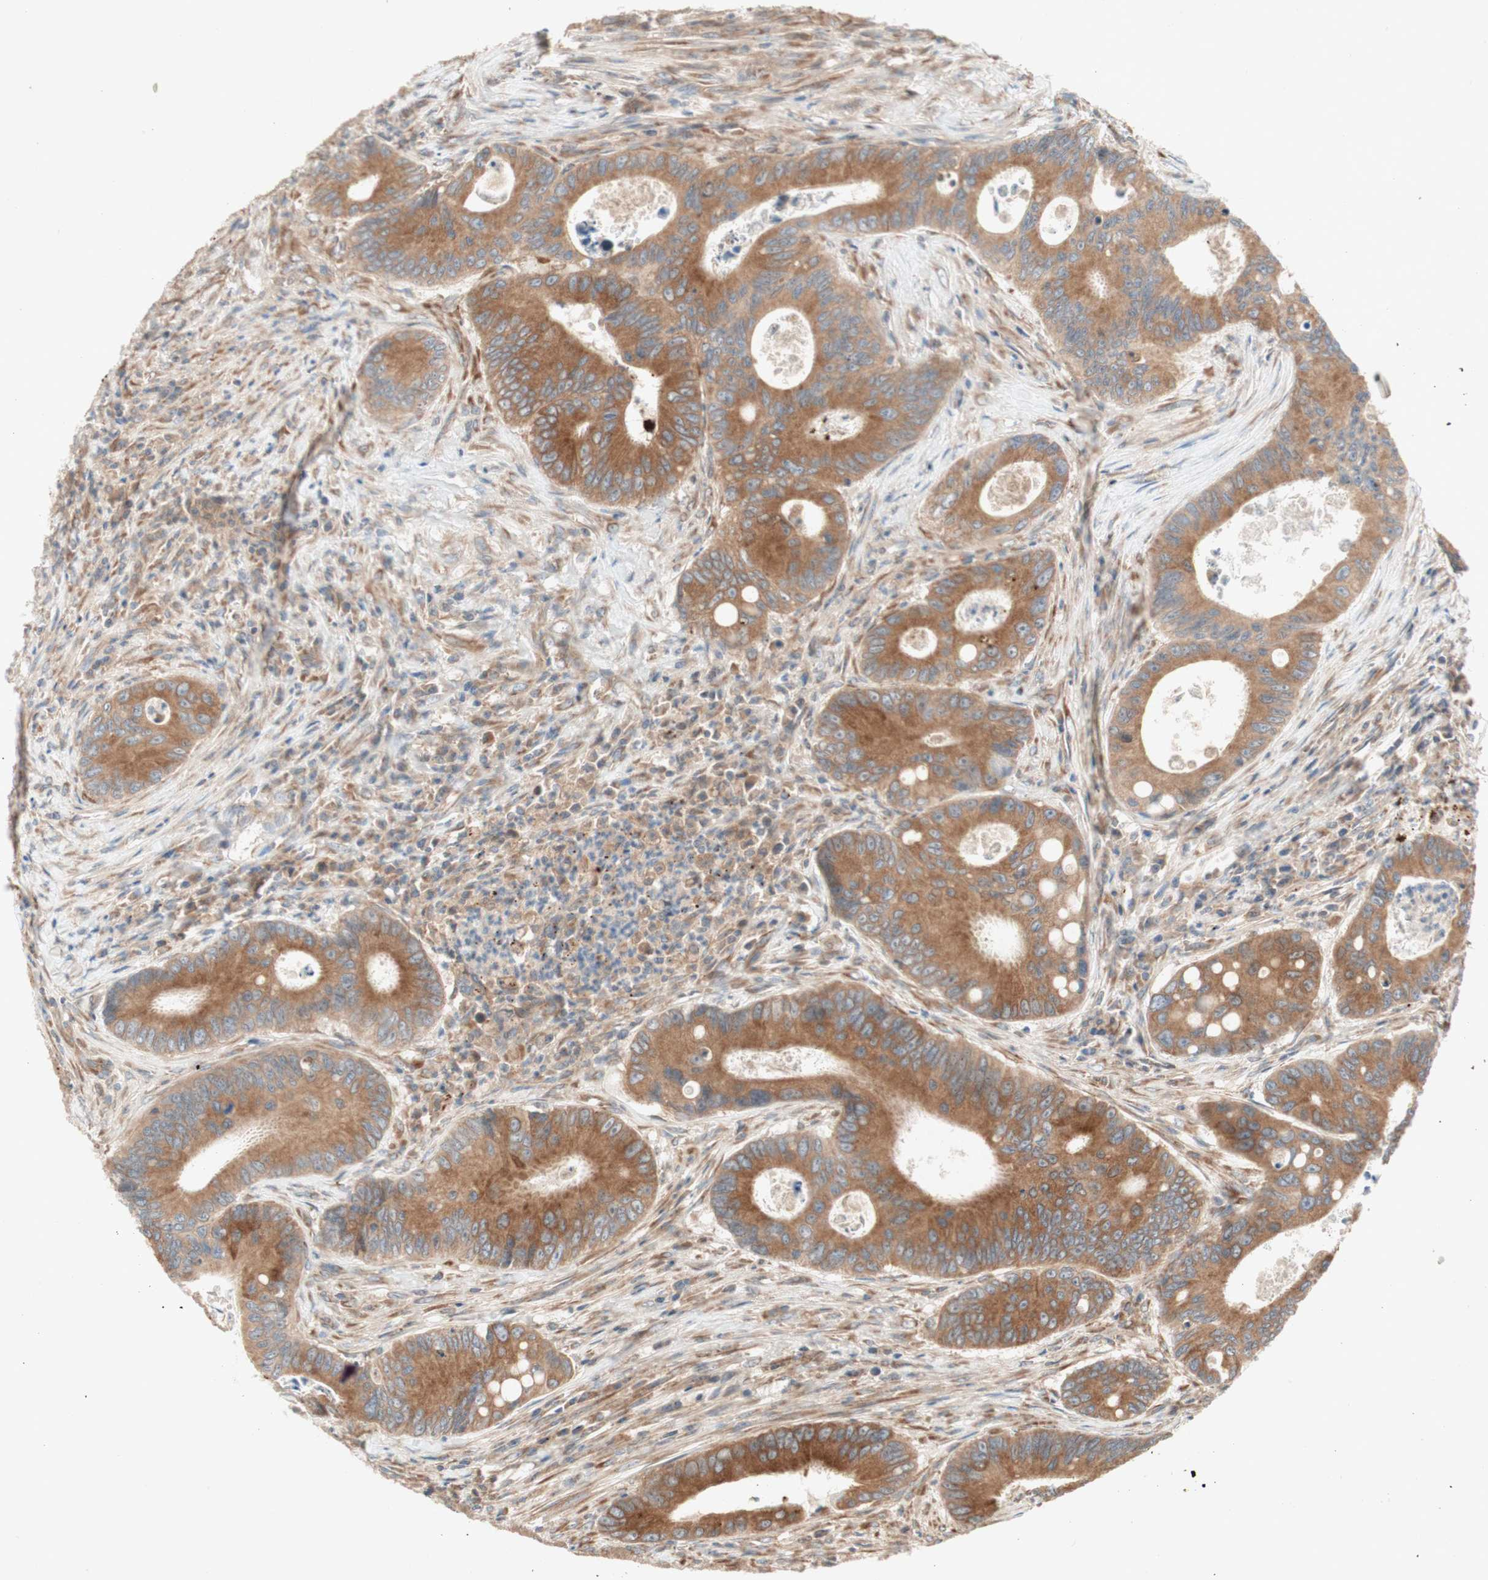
{"staining": {"intensity": "moderate", "quantity": ">75%", "location": "cytoplasmic/membranous"}, "tissue": "colorectal cancer", "cell_type": "Tumor cells", "image_type": "cancer", "snomed": [{"axis": "morphology", "description": "Inflammation, NOS"}, {"axis": "morphology", "description": "Adenocarcinoma, NOS"}, {"axis": "topography", "description": "Colon"}], "caption": "Immunohistochemical staining of colorectal adenocarcinoma reveals medium levels of moderate cytoplasmic/membranous positivity in approximately >75% of tumor cells. The protein is shown in brown color, while the nuclei are stained blue.", "gene": "SOCS2", "patient": {"sex": "male", "age": 72}}